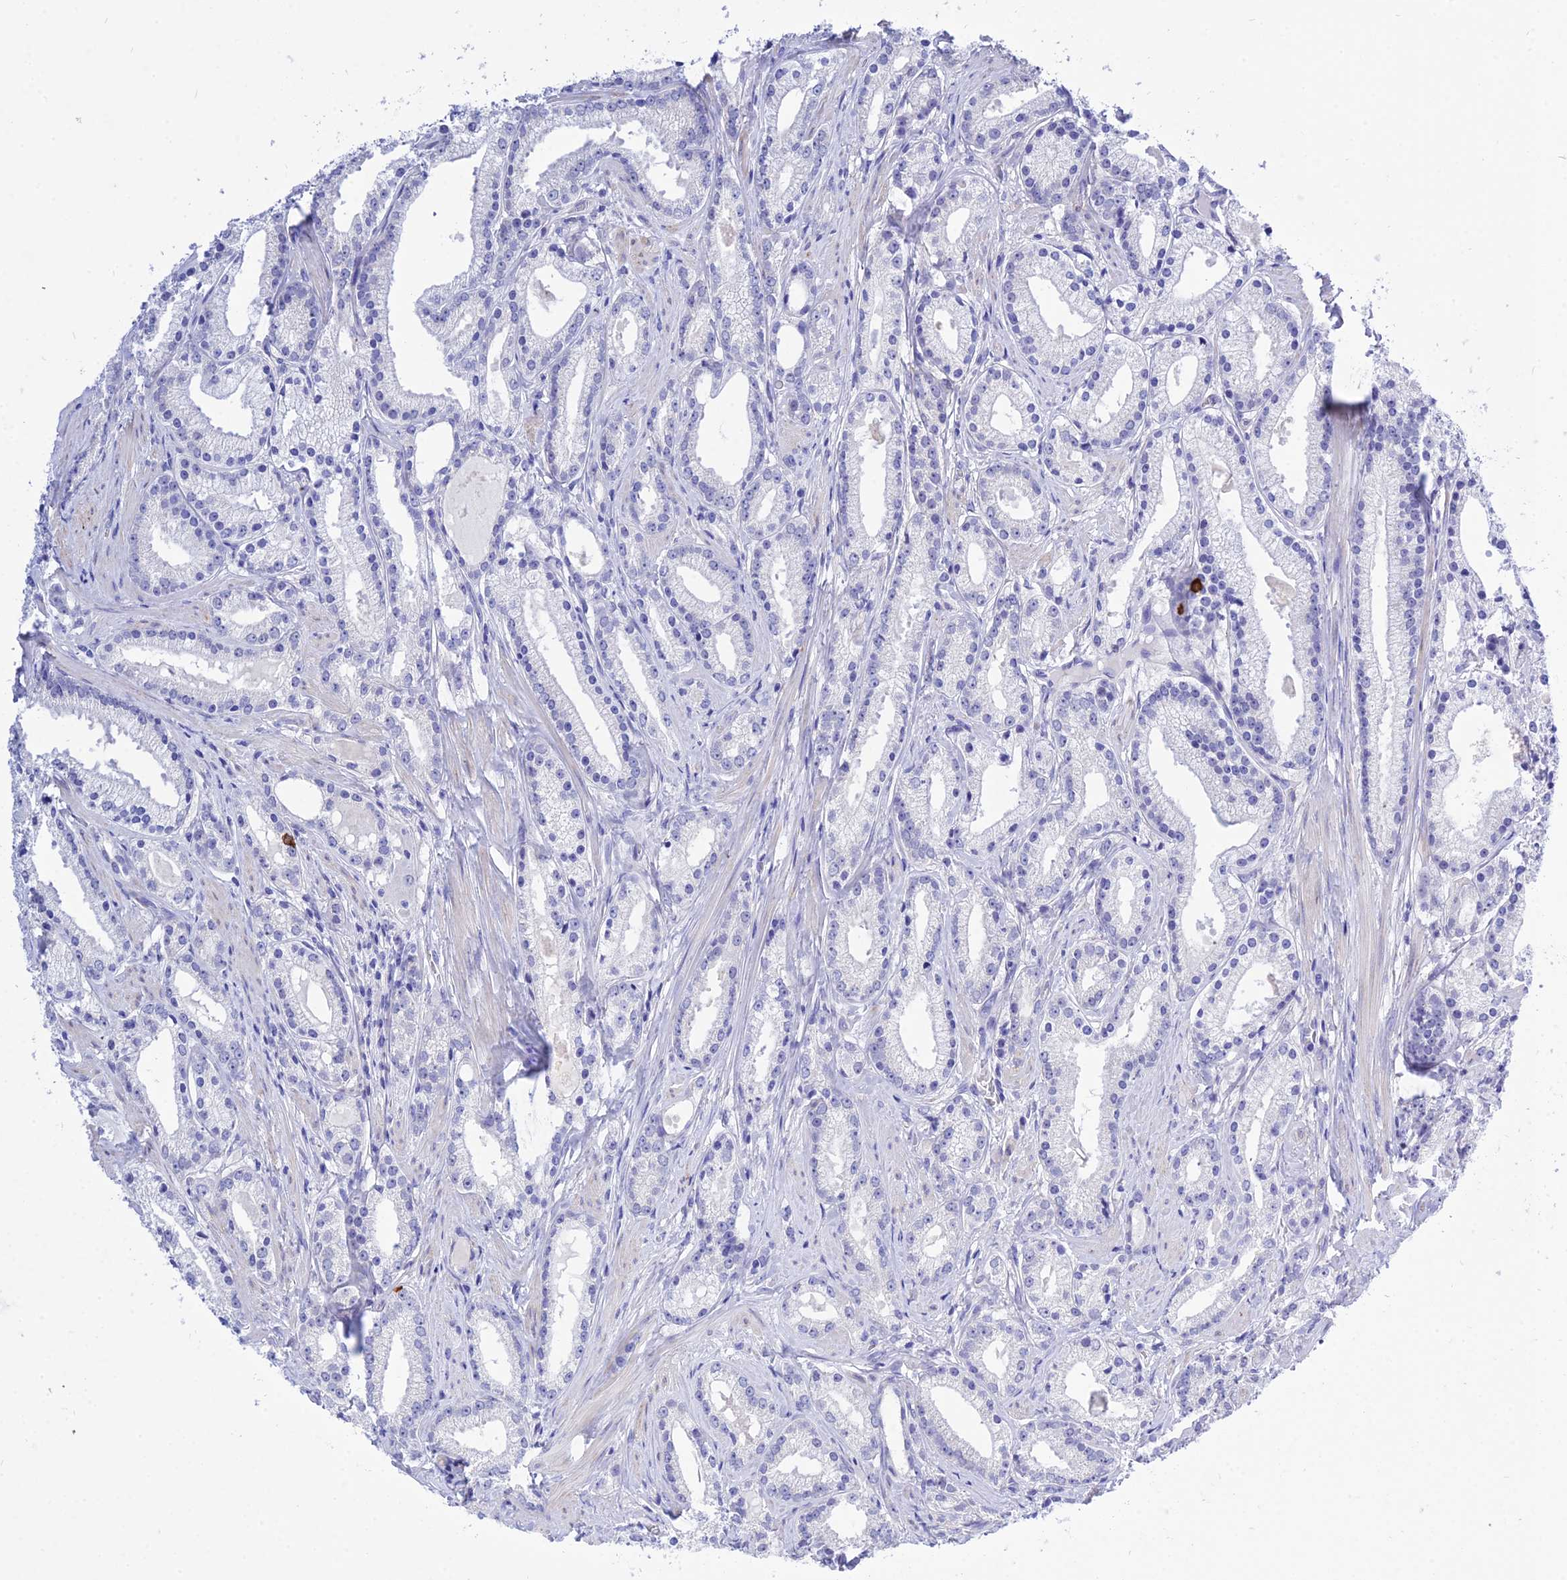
{"staining": {"intensity": "negative", "quantity": "none", "location": "none"}, "tissue": "prostate cancer", "cell_type": "Tumor cells", "image_type": "cancer", "snomed": [{"axis": "morphology", "description": "Adenocarcinoma, Low grade"}, {"axis": "topography", "description": "Prostate"}], "caption": "Immunohistochemical staining of prostate cancer demonstrates no significant positivity in tumor cells.", "gene": "DEFB107A", "patient": {"sex": "male", "age": 57}}